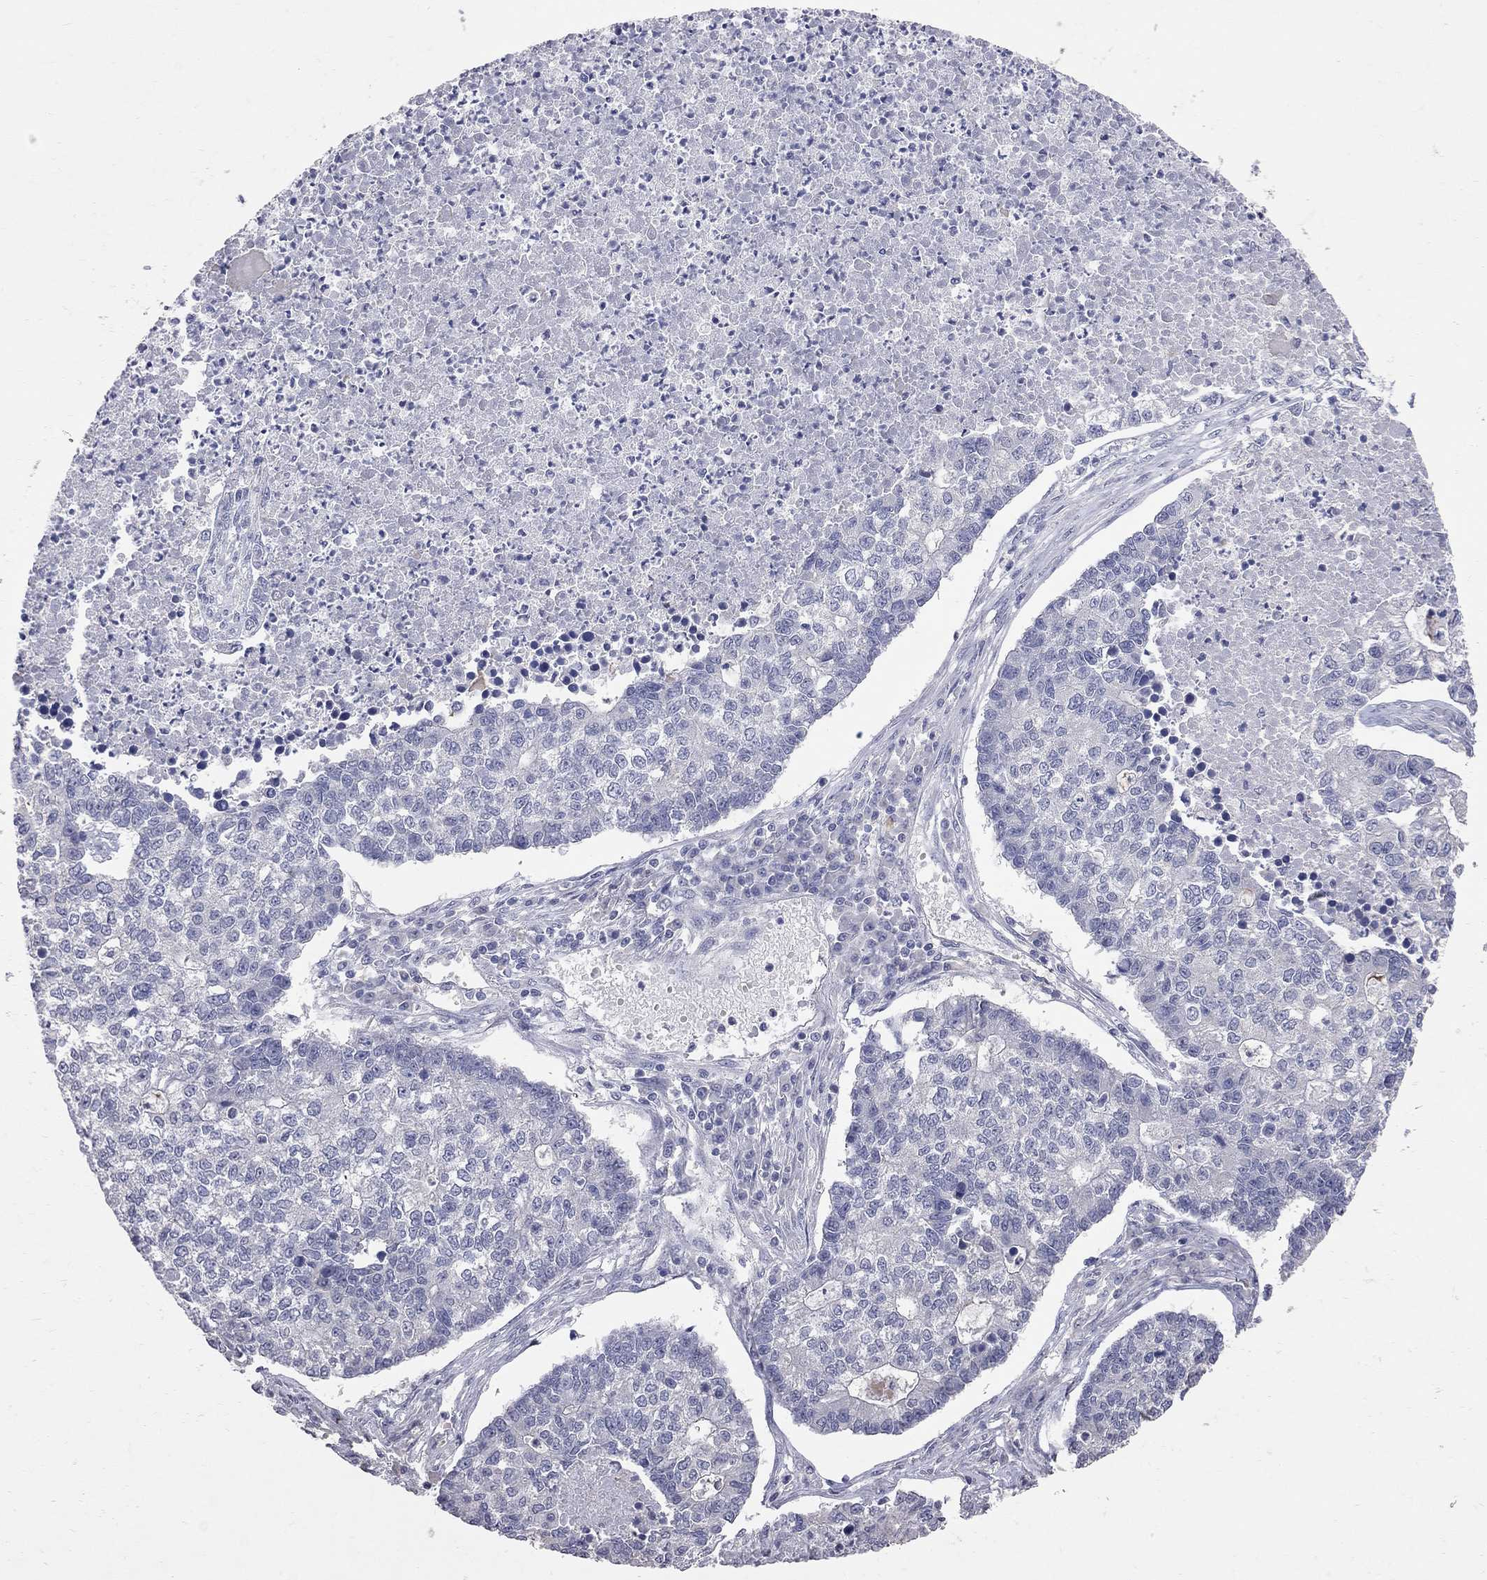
{"staining": {"intensity": "negative", "quantity": "none", "location": "none"}, "tissue": "lung cancer", "cell_type": "Tumor cells", "image_type": "cancer", "snomed": [{"axis": "morphology", "description": "Adenocarcinoma, NOS"}, {"axis": "topography", "description": "Lung"}], "caption": "This is an IHC micrograph of lung cancer (adenocarcinoma). There is no expression in tumor cells.", "gene": "NOS2", "patient": {"sex": "male", "age": 57}}